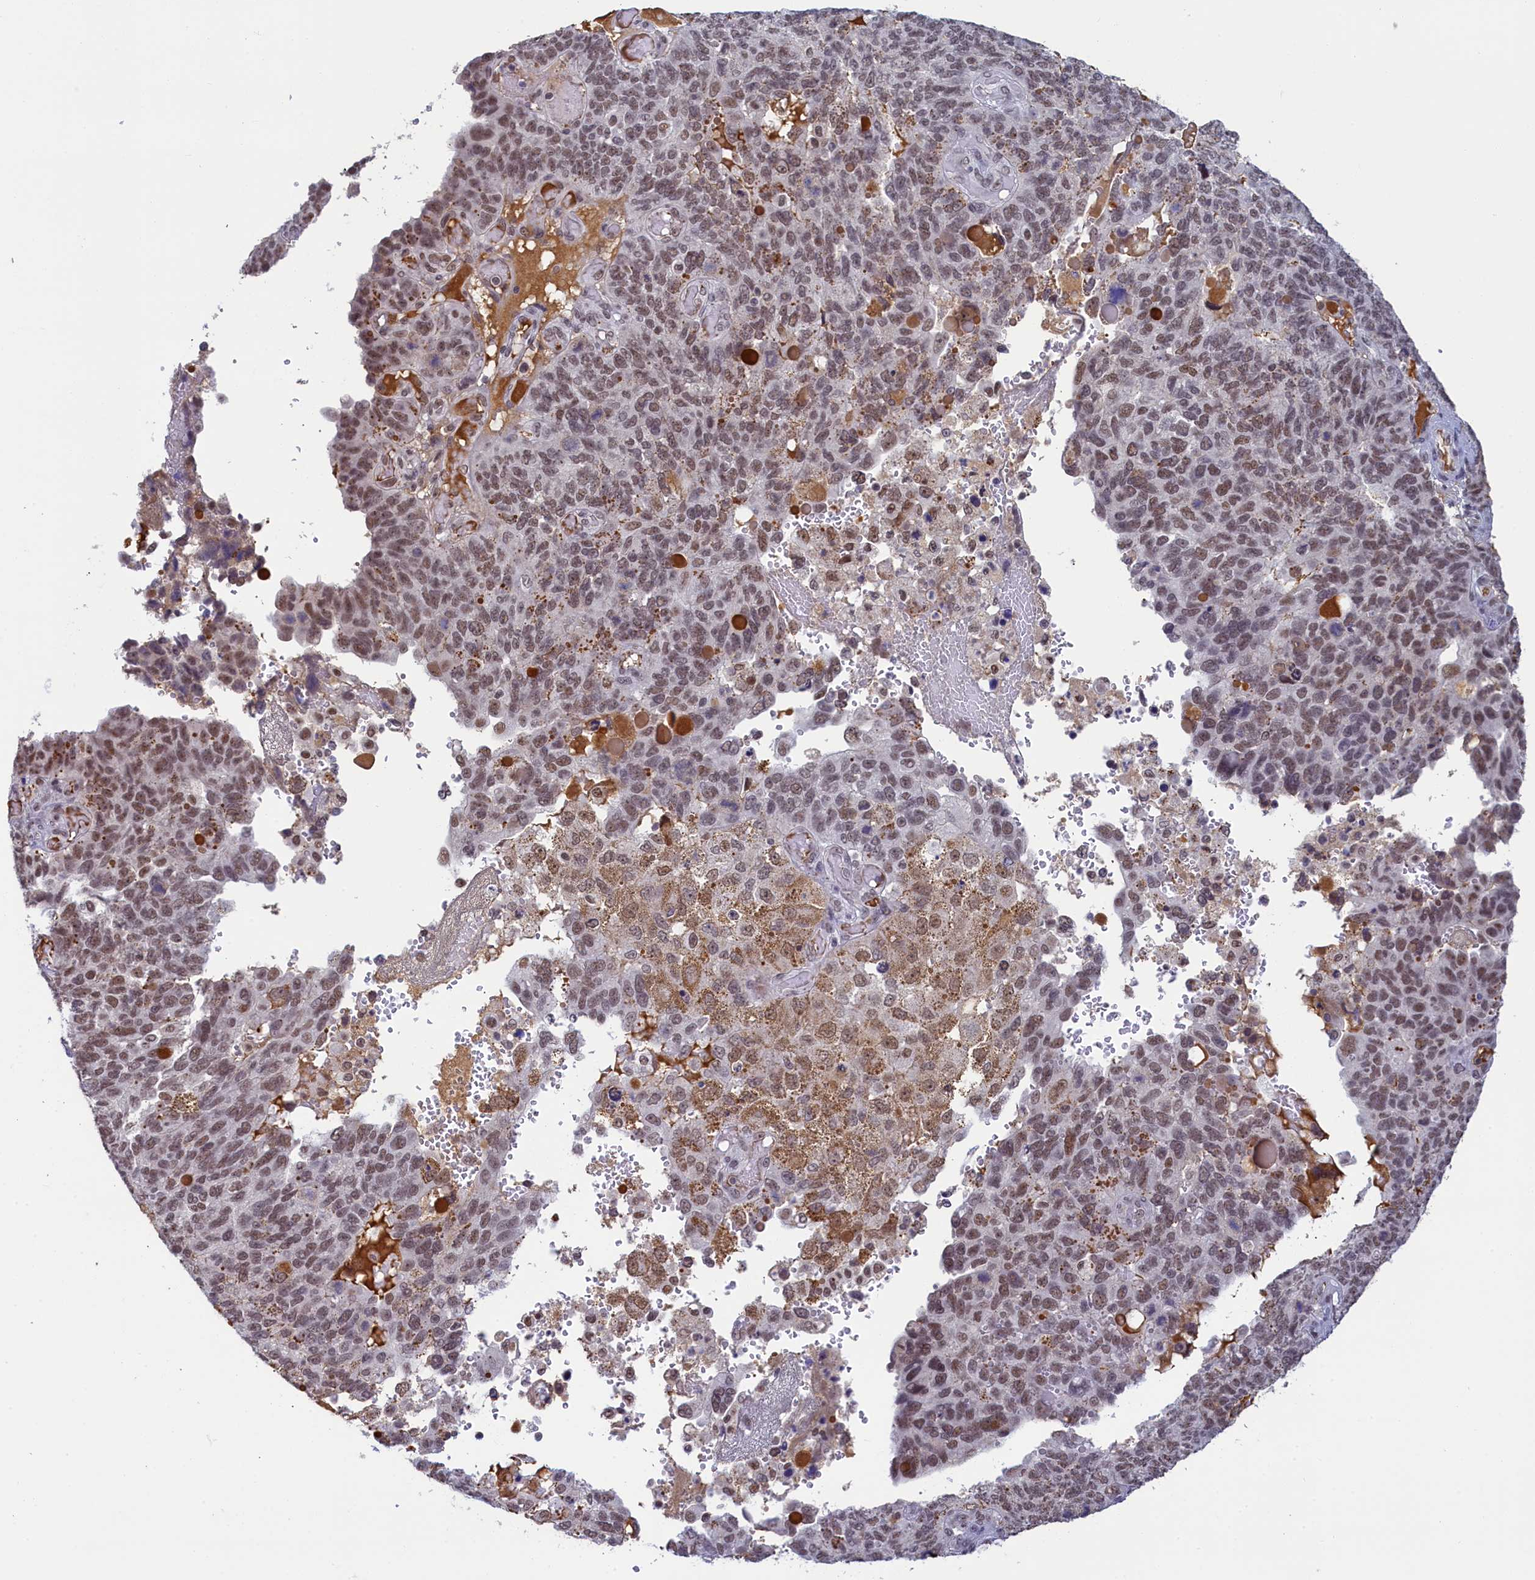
{"staining": {"intensity": "moderate", "quantity": ">75%", "location": "nuclear"}, "tissue": "endometrial cancer", "cell_type": "Tumor cells", "image_type": "cancer", "snomed": [{"axis": "morphology", "description": "Adenocarcinoma, NOS"}, {"axis": "topography", "description": "Endometrium"}], "caption": "The immunohistochemical stain labels moderate nuclear positivity in tumor cells of endometrial cancer tissue.", "gene": "INTS14", "patient": {"sex": "female", "age": 66}}